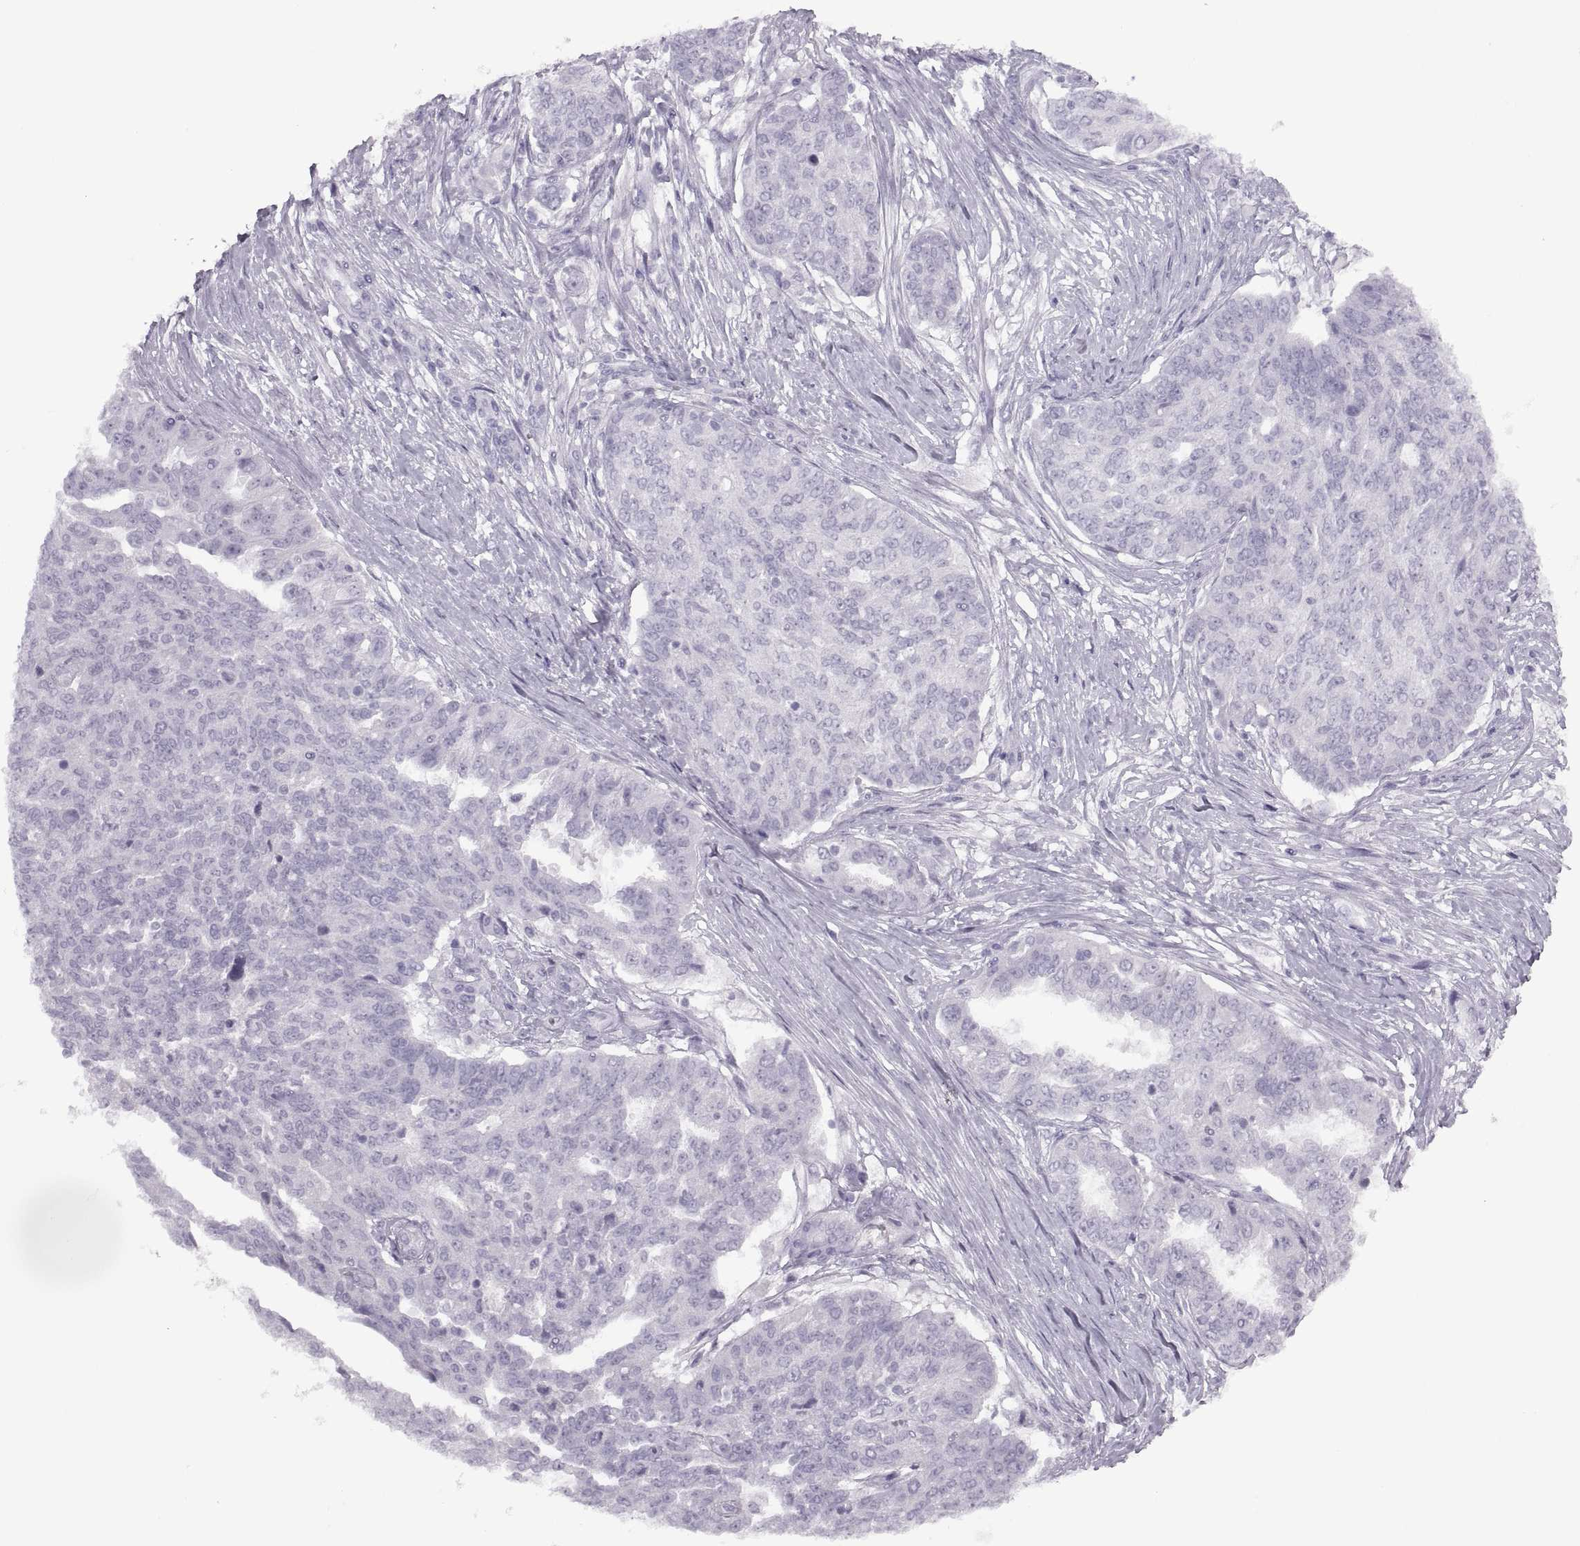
{"staining": {"intensity": "negative", "quantity": "none", "location": "none"}, "tissue": "ovarian cancer", "cell_type": "Tumor cells", "image_type": "cancer", "snomed": [{"axis": "morphology", "description": "Cystadenocarcinoma, serous, NOS"}, {"axis": "topography", "description": "Ovary"}], "caption": "Immunohistochemistry (IHC) of human ovarian cancer displays no expression in tumor cells.", "gene": "FAM24A", "patient": {"sex": "female", "age": 67}}